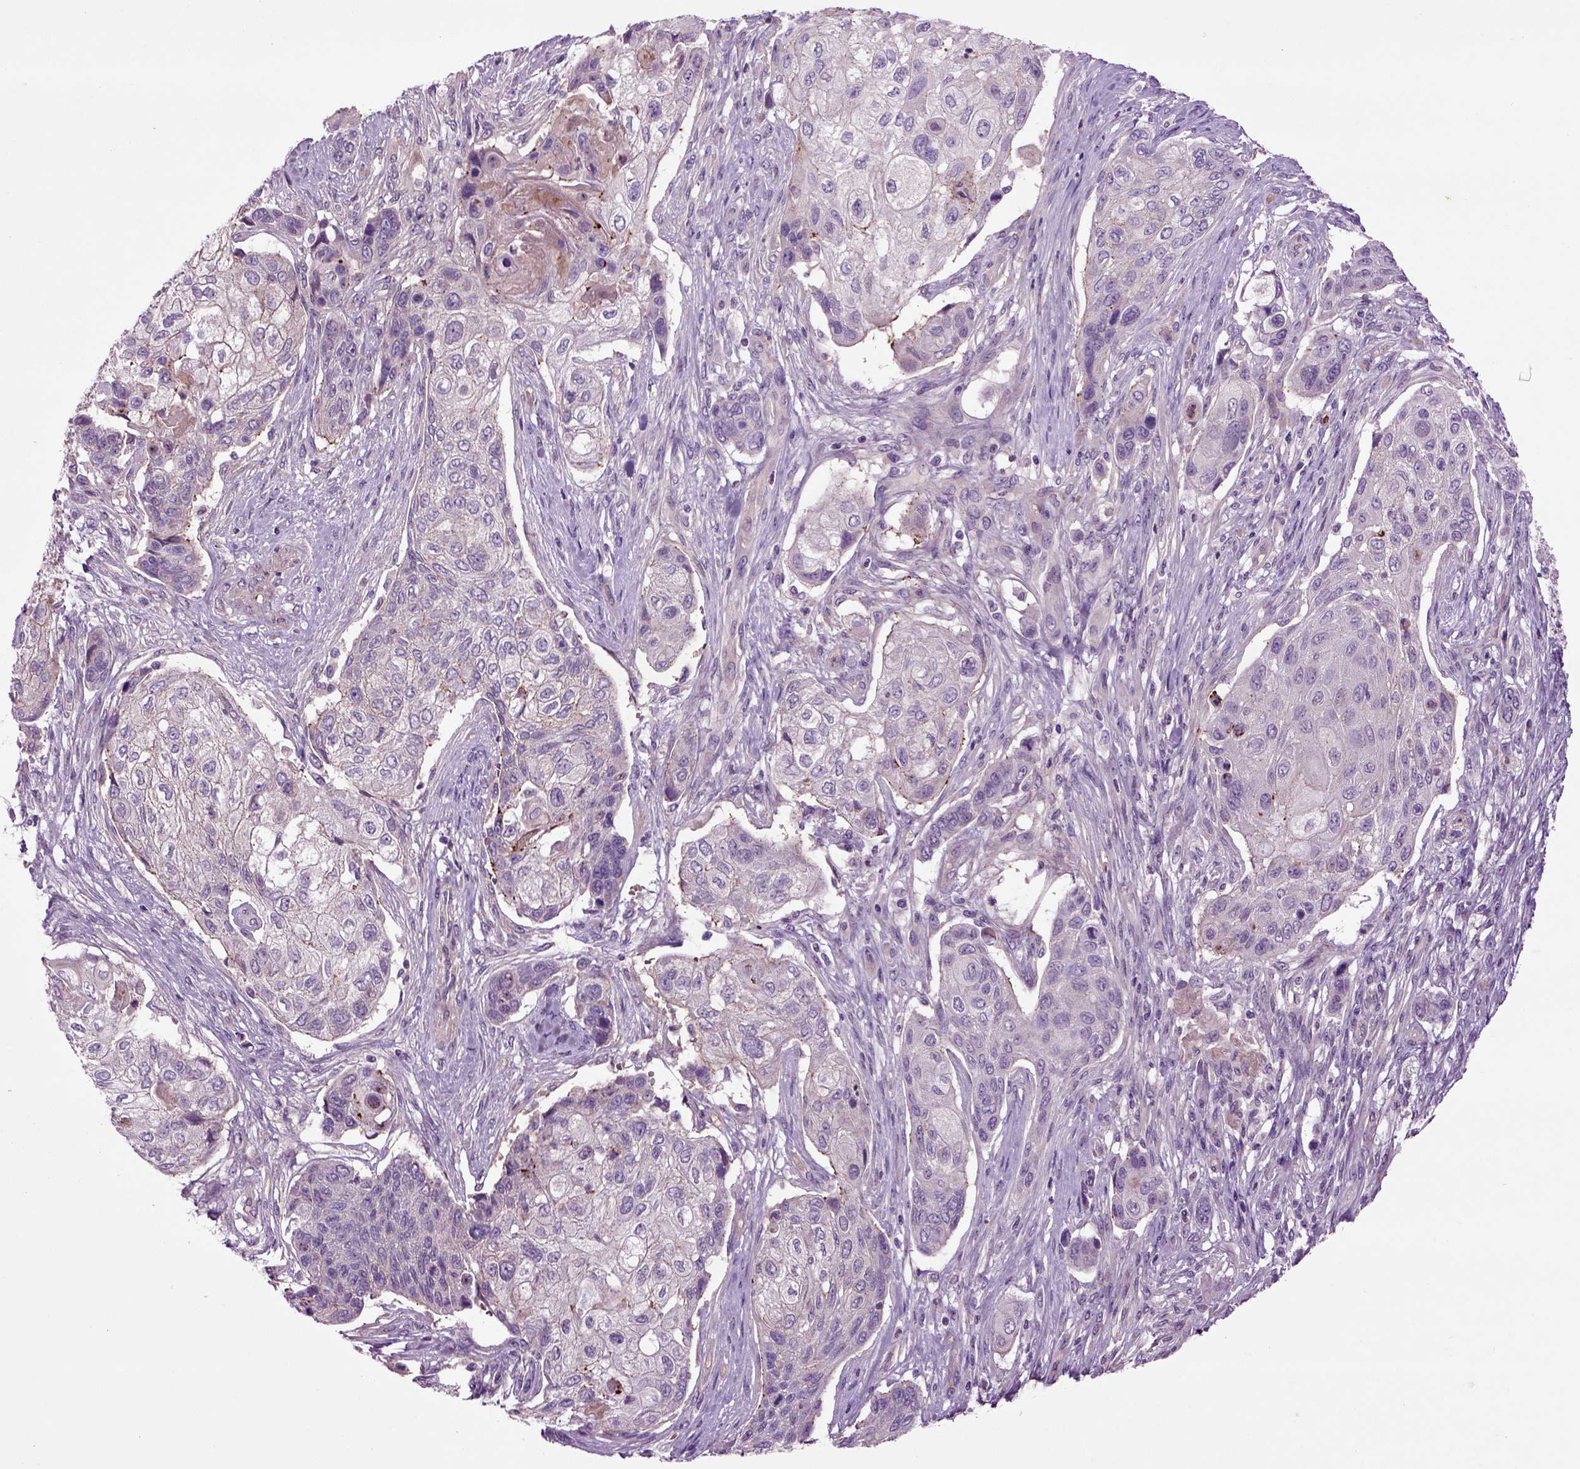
{"staining": {"intensity": "negative", "quantity": "none", "location": "none"}, "tissue": "lung cancer", "cell_type": "Tumor cells", "image_type": "cancer", "snomed": [{"axis": "morphology", "description": "Normal tissue, NOS"}, {"axis": "morphology", "description": "Squamous cell carcinoma, NOS"}, {"axis": "topography", "description": "Bronchus"}, {"axis": "topography", "description": "Lung"}], "caption": "The micrograph exhibits no significant staining in tumor cells of lung squamous cell carcinoma. The staining is performed using DAB (3,3'-diaminobenzidine) brown chromogen with nuclei counter-stained in using hematoxylin.", "gene": "SPON1", "patient": {"sex": "male", "age": 69}}